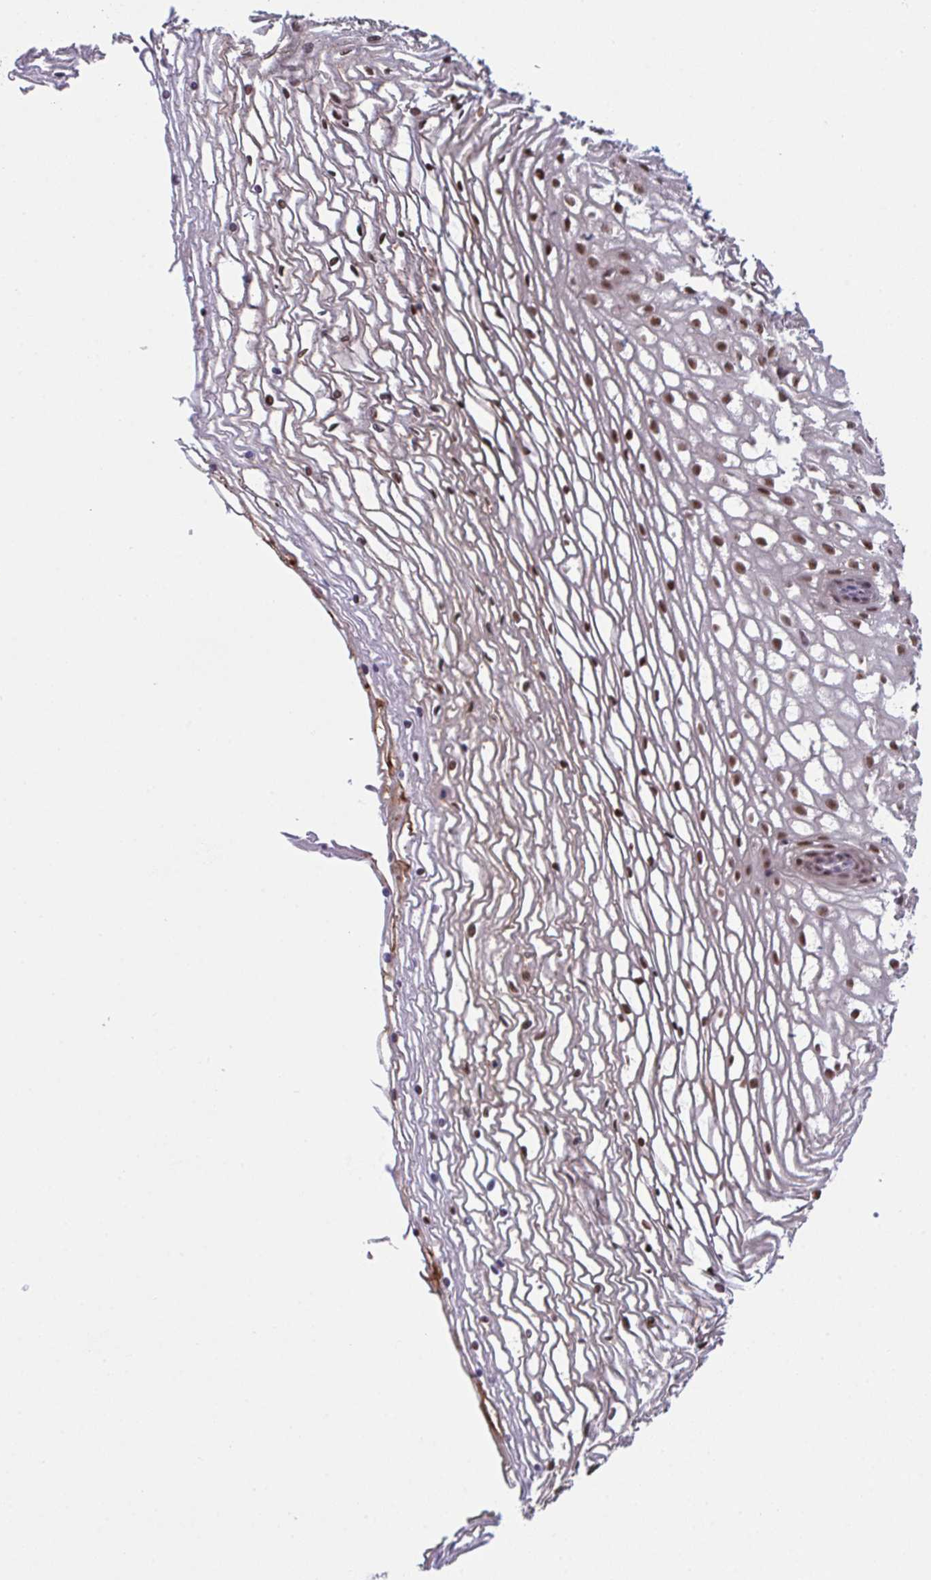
{"staining": {"intensity": "moderate", "quantity": "<25%", "location": "cytoplasmic/membranous,nuclear"}, "tissue": "cervix", "cell_type": "Glandular cells", "image_type": "normal", "snomed": [{"axis": "morphology", "description": "Normal tissue, NOS"}, {"axis": "topography", "description": "Cervix"}], "caption": "IHC photomicrograph of benign cervix stained for a protein (brown), which shows low levels of moderate cytoplasmic/membranous,nuclear staining in about <25% of glandular cells.", "gene": "OR6K3", "patient": {"sex": "female", "age": 36}}